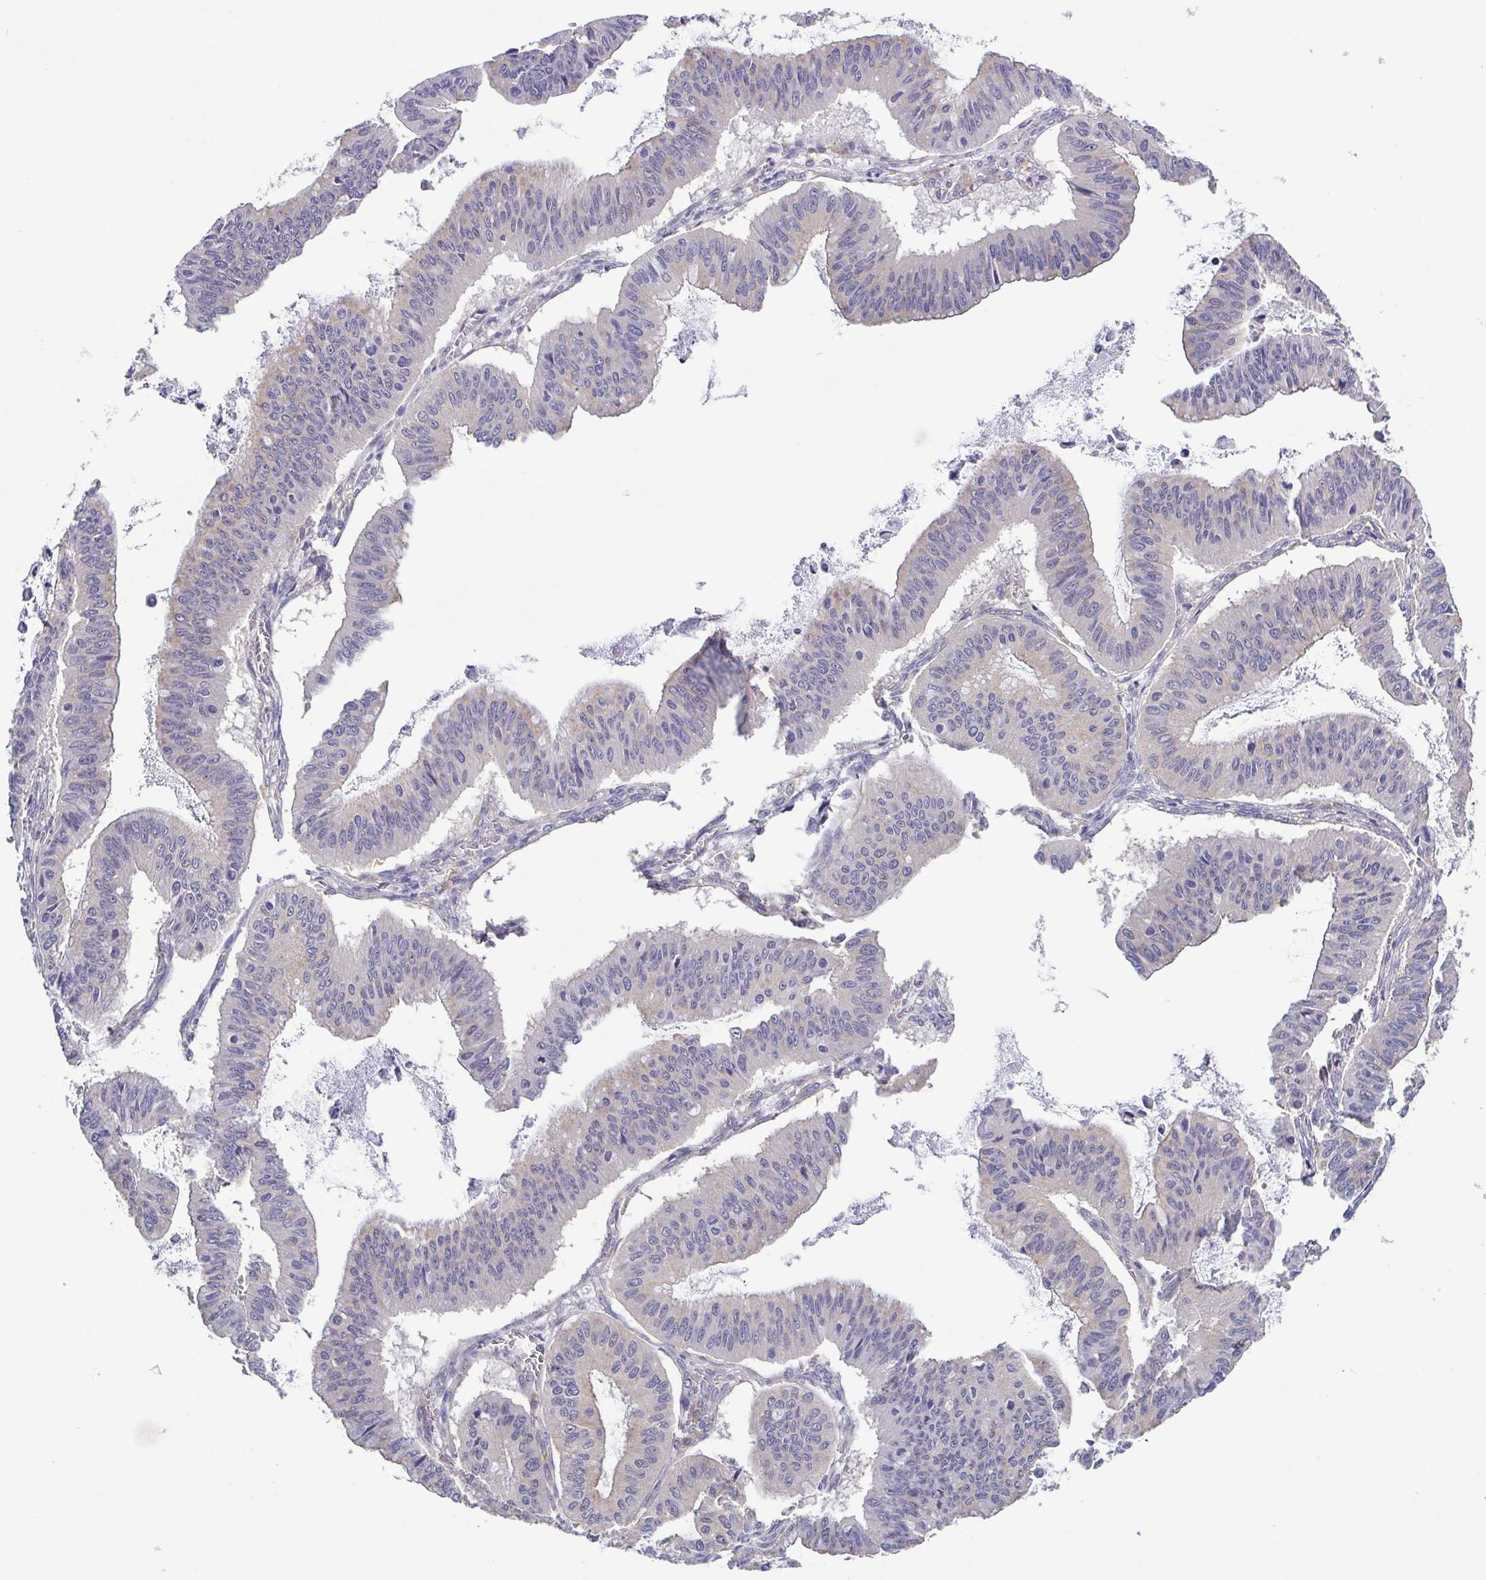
{"staining": {"intensity": "negative", "quantity": "none", "location": "none"}, "tissue": "ovarian cancer", "cell_type": "Tumor cells", "image_type": "cancer", "snomed": [{"axis": "morphology", "description": "Cystadenocarcinoma, mucinous, NOS"}, {"axis": "topography", "description": "Ovary"}], "caption": "Immunohistochemistry micrograph of neoplastic tissue: human mucinous cystadenocarcinoma (ovarian) stained with DAB exhibits no significant protein positivity in tumor cells.", "gene": "UBE2Q1", "patient": {"sex": "female", "age": 72}}